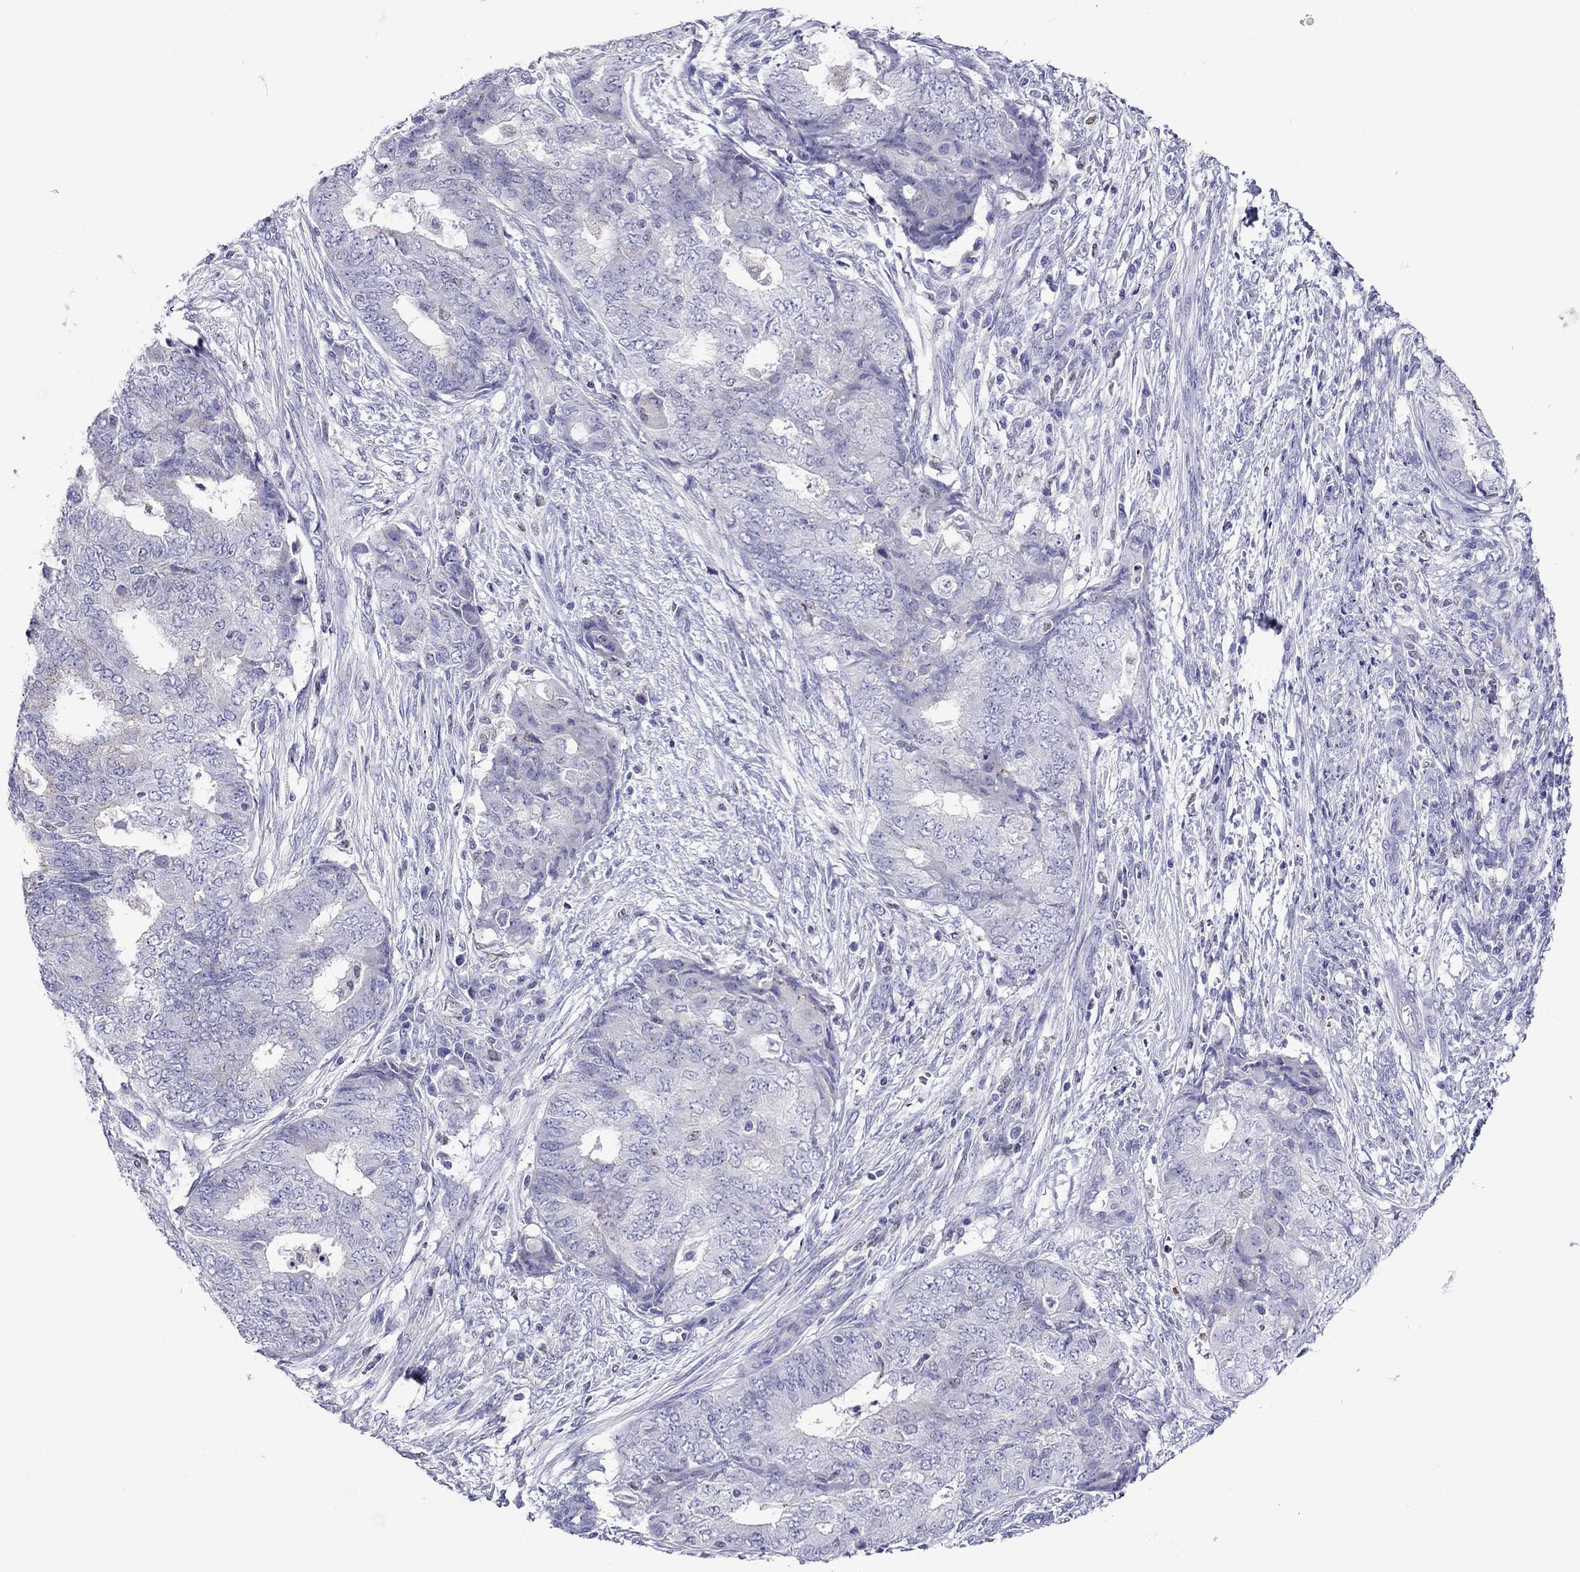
{"staining": {"intensity": "negative", "quantity": "none", "location": "none"}, "tissue": "endometrial cancer", "cell_type": "Tumor cells", "image_type": "cancer", "snomed": [{"axis": "morphology", "description": "Adenocarcinoma, NOS"}, {"axis": "topography", "description": "Endometrium"}], "caption": "Micrograph shows no significant protein positivity in tumor cells of endometrial adenocarcinoma.", "gene": "MPZ", "patient": {"sex": "female", "age": 62}}